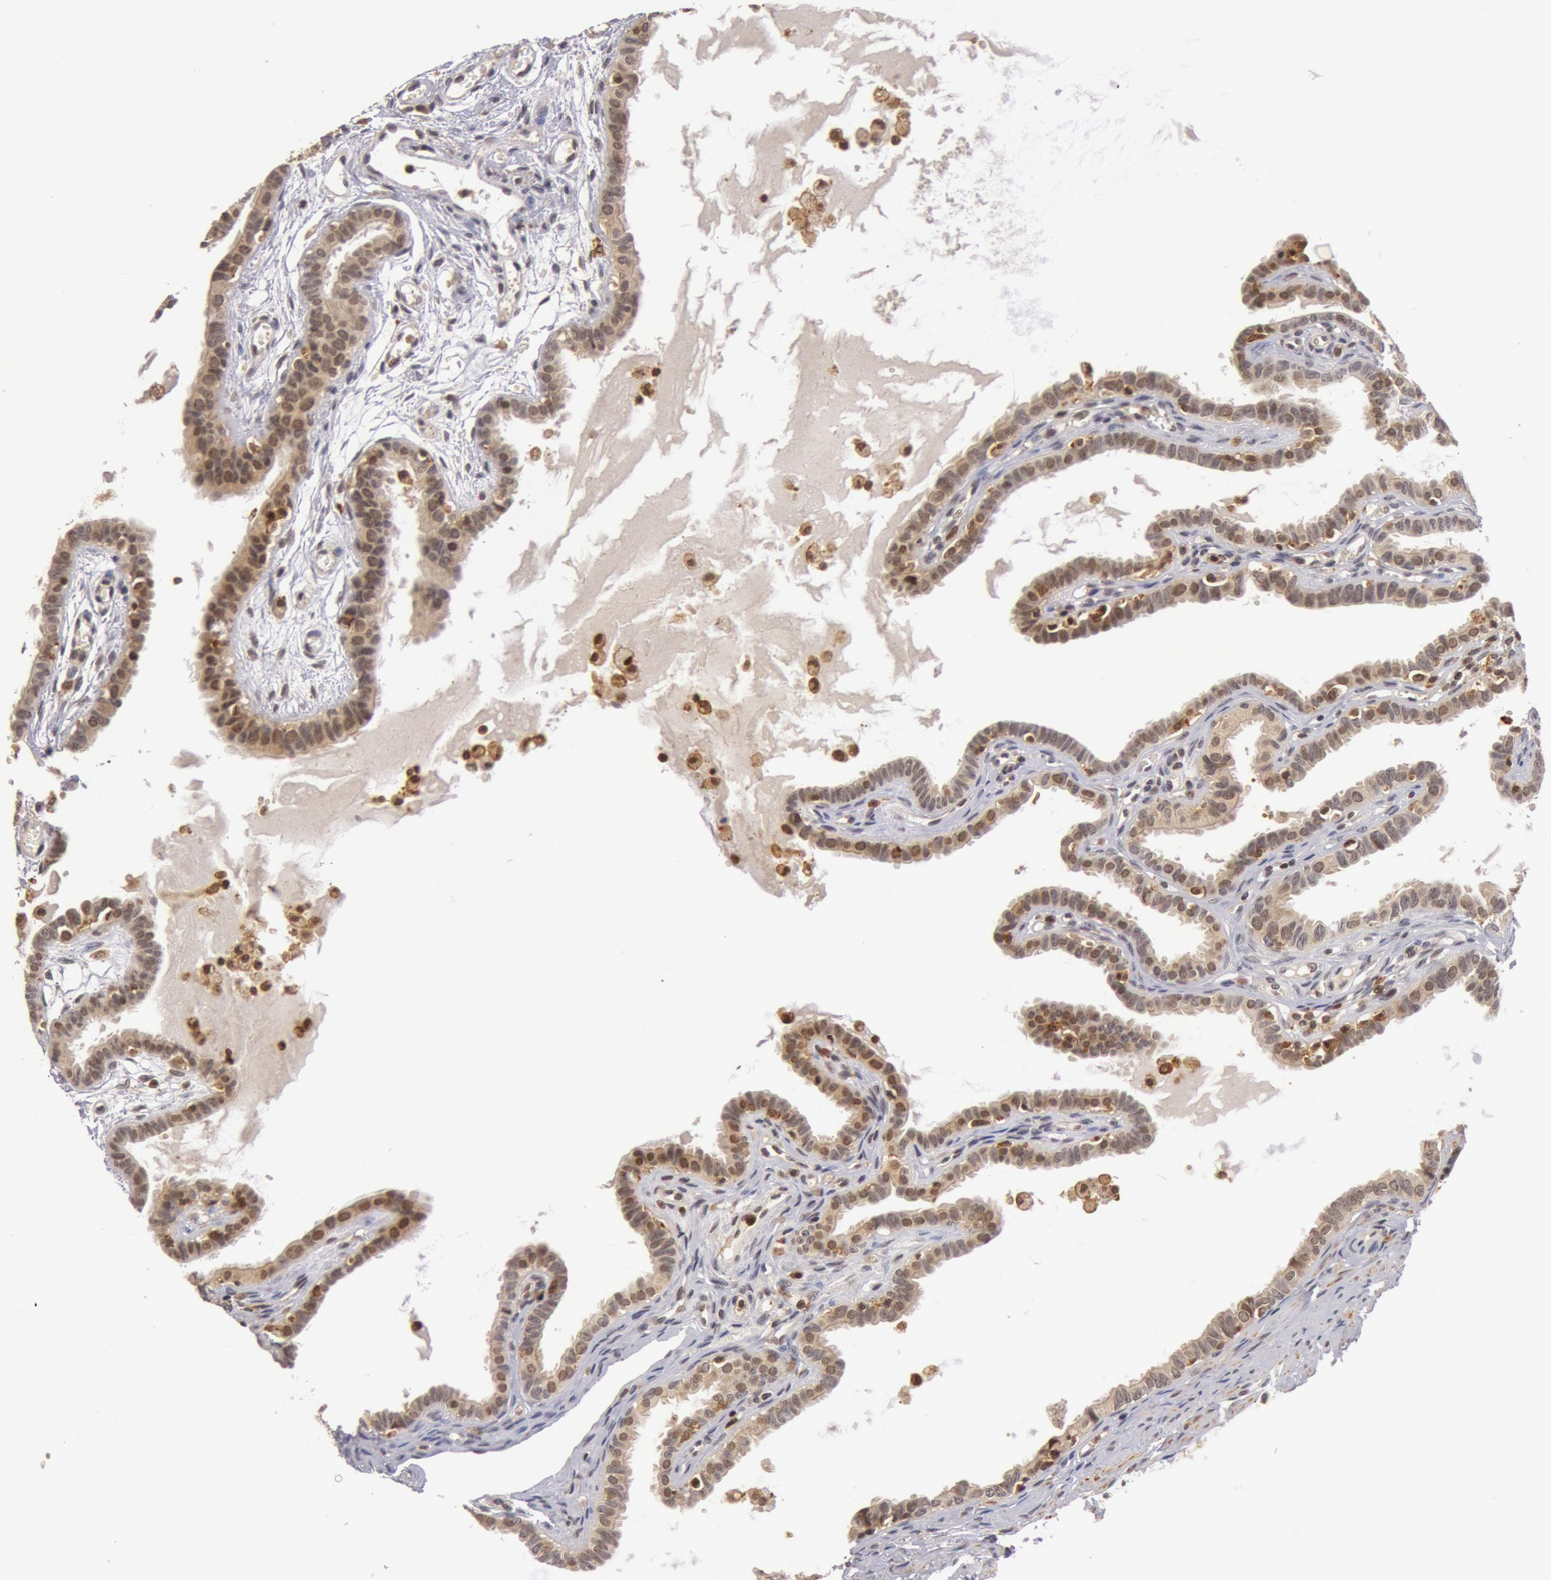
{"staining": {"intensity": "weak", "quantity": "25%-75%", "location": "nuclear"}, "tissue": "fallopian tube", "cell_type": "Glandular cells", "image_type": "normal", "snomed": [{"axis": "morphology", "description": "Normal tissue, NOS"}, {"axis": "topography", "description": "Fallopian tube"}], "caption": "A histopathology image of fallopian tube stained for a protein shows weak nuclear brown staining in glandular cells.", "gene": "ZNF350", "patient": {"sex": "female", "age": 67}}